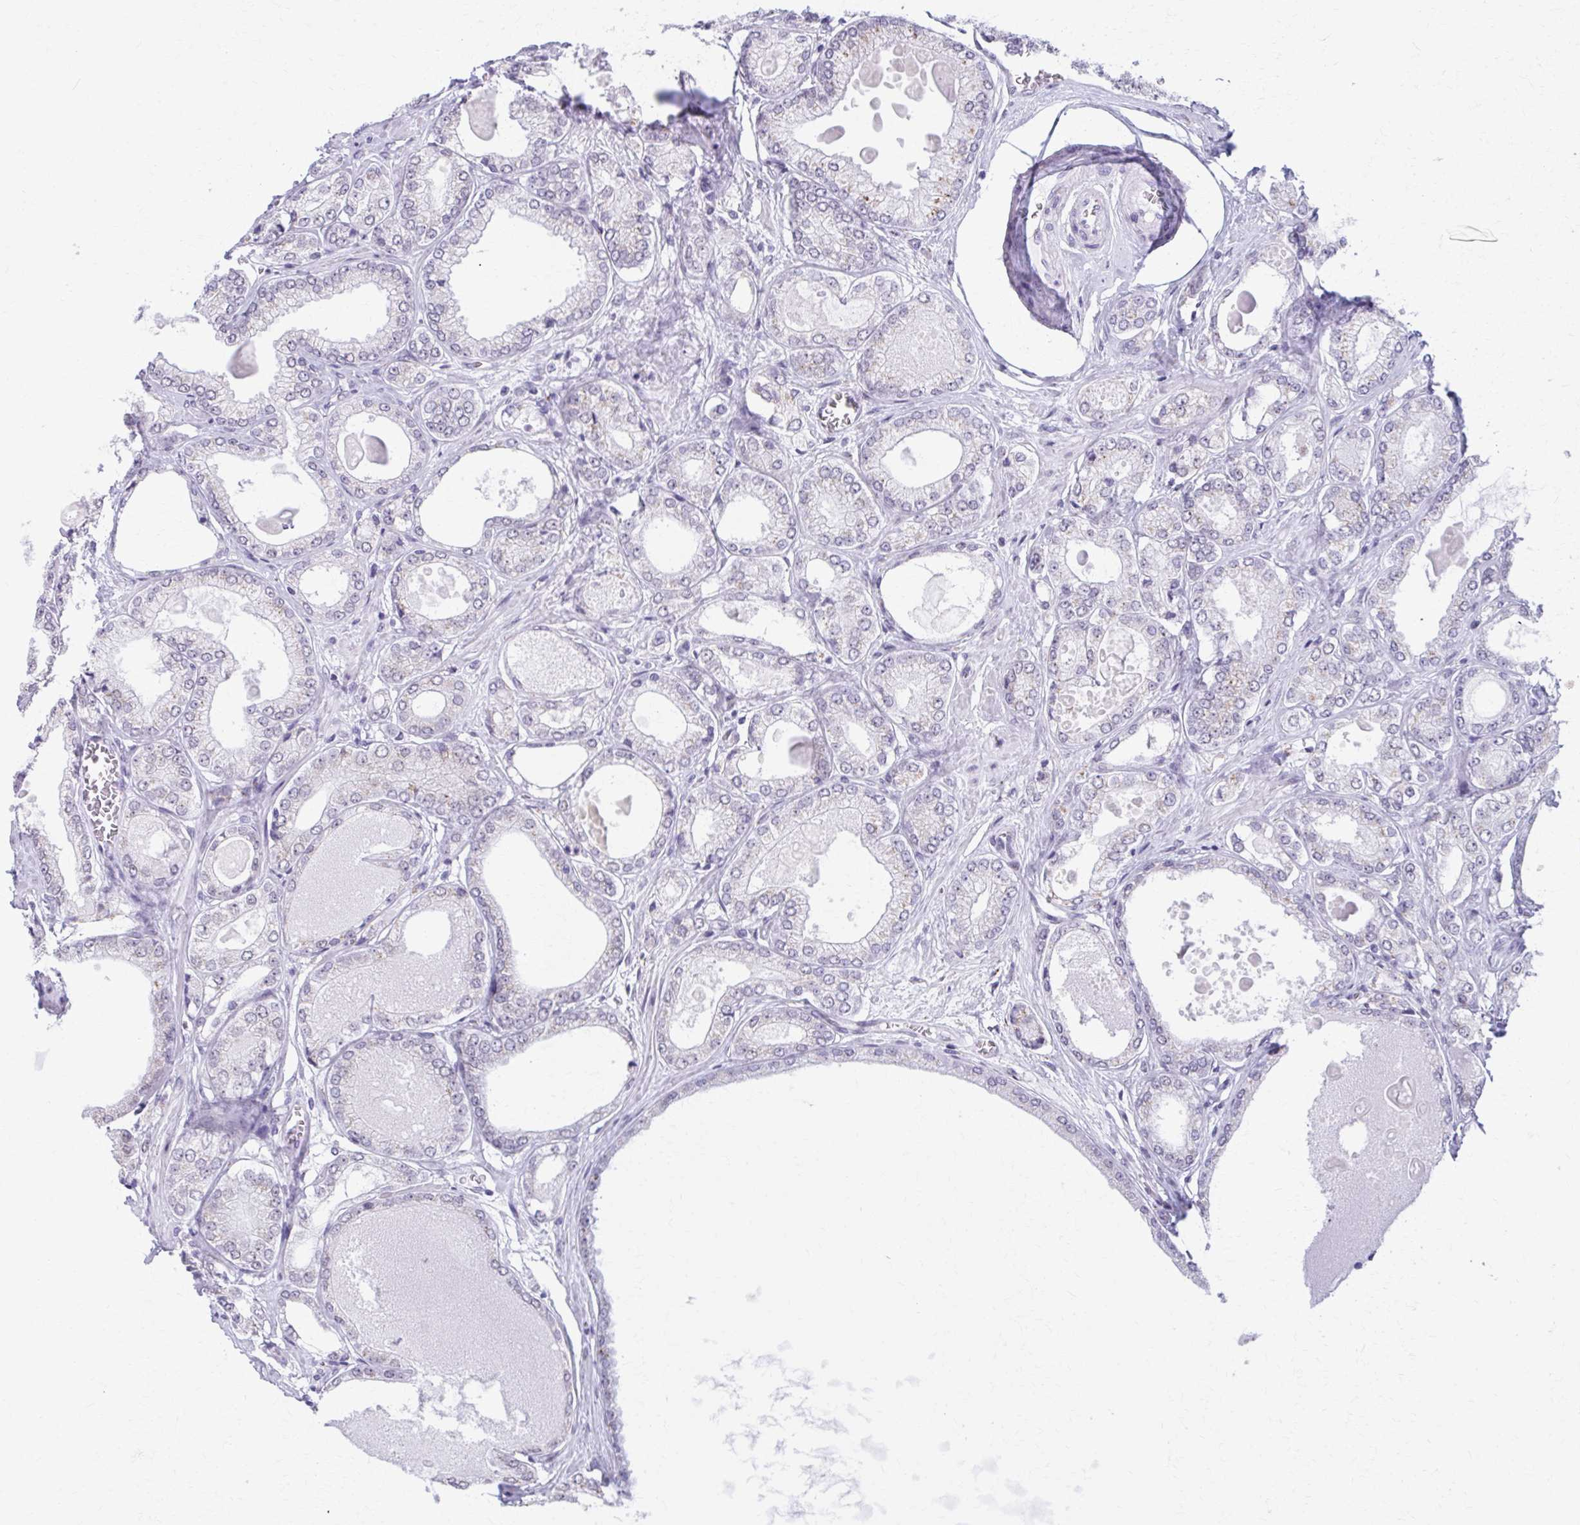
{"staining": {"intensity": "weak", "quantity": "<25%", "location": "cytoplasmic/membranous"}, "tissue": "prostate cancer", "cell_type": "Tumor cells", "image_type": "cancer", "snomed": [{"axis": "morphology", "description": "Adenocarcinoma, High grade"}, {"axis": "topography", "description": "Prostate"}], "caption": "Protein analysis of prostate cancer (adenocarcinoma (high-grade)) demonstrates no significant positivity in tumor cells.", "gene": "ZNF682", "patient": {"sex": "male", "age": 68}}